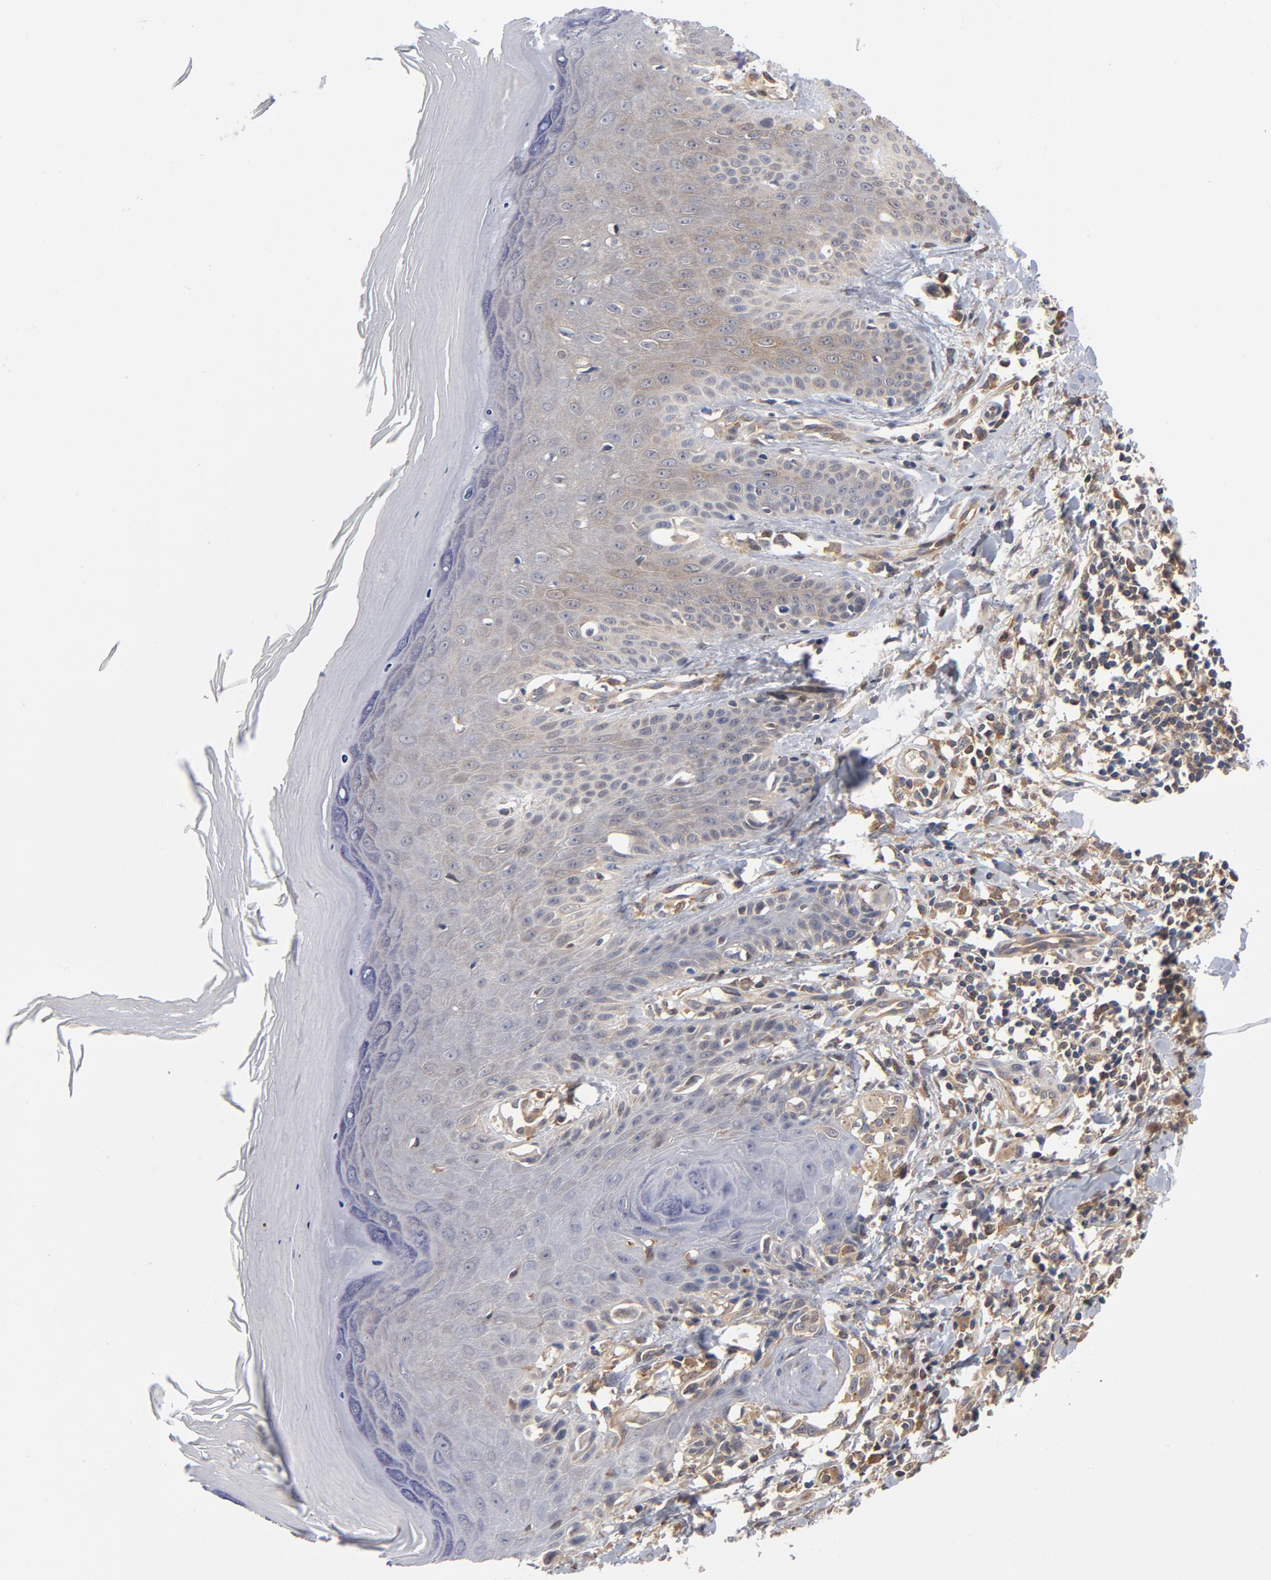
{"staining": {"intensity": "negative", "quantity": "none", "location": "none"}, "tissue": "melanoma", "cell_type": "Tumor cells", "image_type": "cancer", "snomed": [{"axis": "morphology", "description": "Malignant melanoma, NOS"}, {"axis": "topography", "description": "Skin"}], "caption": "Immunohistochemistry (IHC) histopathology image of malignant melanoma stained for a protein (brown), which exhibits no staining in tumor cells.", "gene": "ASMTL", "patient": {"sex": "female", "age": 77}}